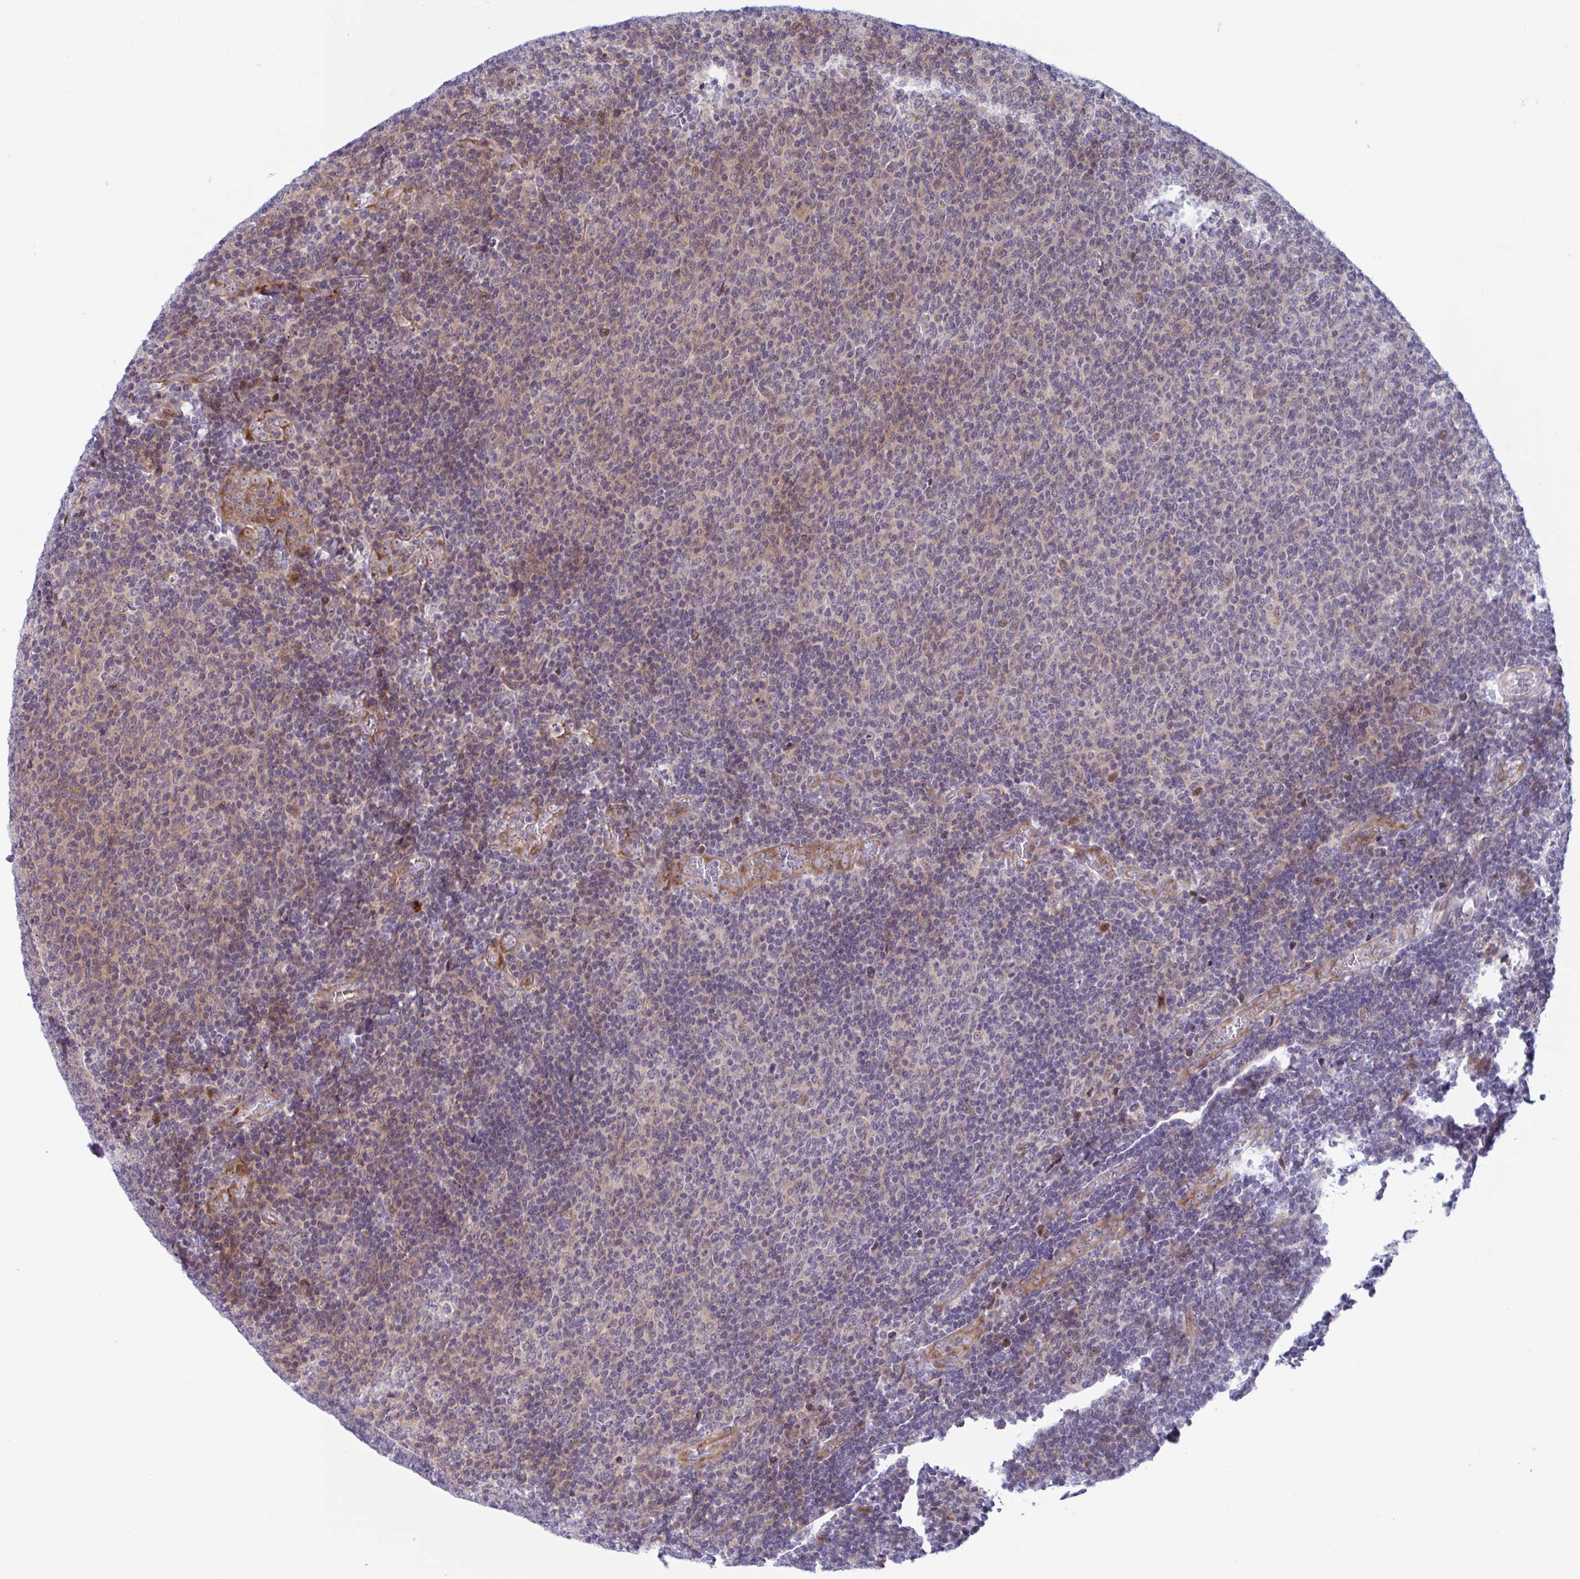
{"staining": {"intensity": "weak", "quantity": "25%-75%", "location": "cytoplasmic/membranous"}, "tissue": "lymphoma", "cell_type": "Tumor cells", "image_type": "cancer", "snomed": [{"axis": "morphology", "description": "Malignant lymphoma, non-Hodgkin's type, Low grade"}, {"axis": "topography", "description": "Lymph node"}], "caption": "Immunohistochemical staining of human lymphoma demonstrates low levels of weak cytoplasmic/membranous expression in approximately 25%-75% of tumor cells. The staining was performed using DAB (3,3'-diaminobenzidine) to visualize the protein expression in brown, while the nuclei were stained in blue with hematoxylin (Magnification: 20x).", "gene": "DUXA", "patient": {"sex": "male", "age": 52}}